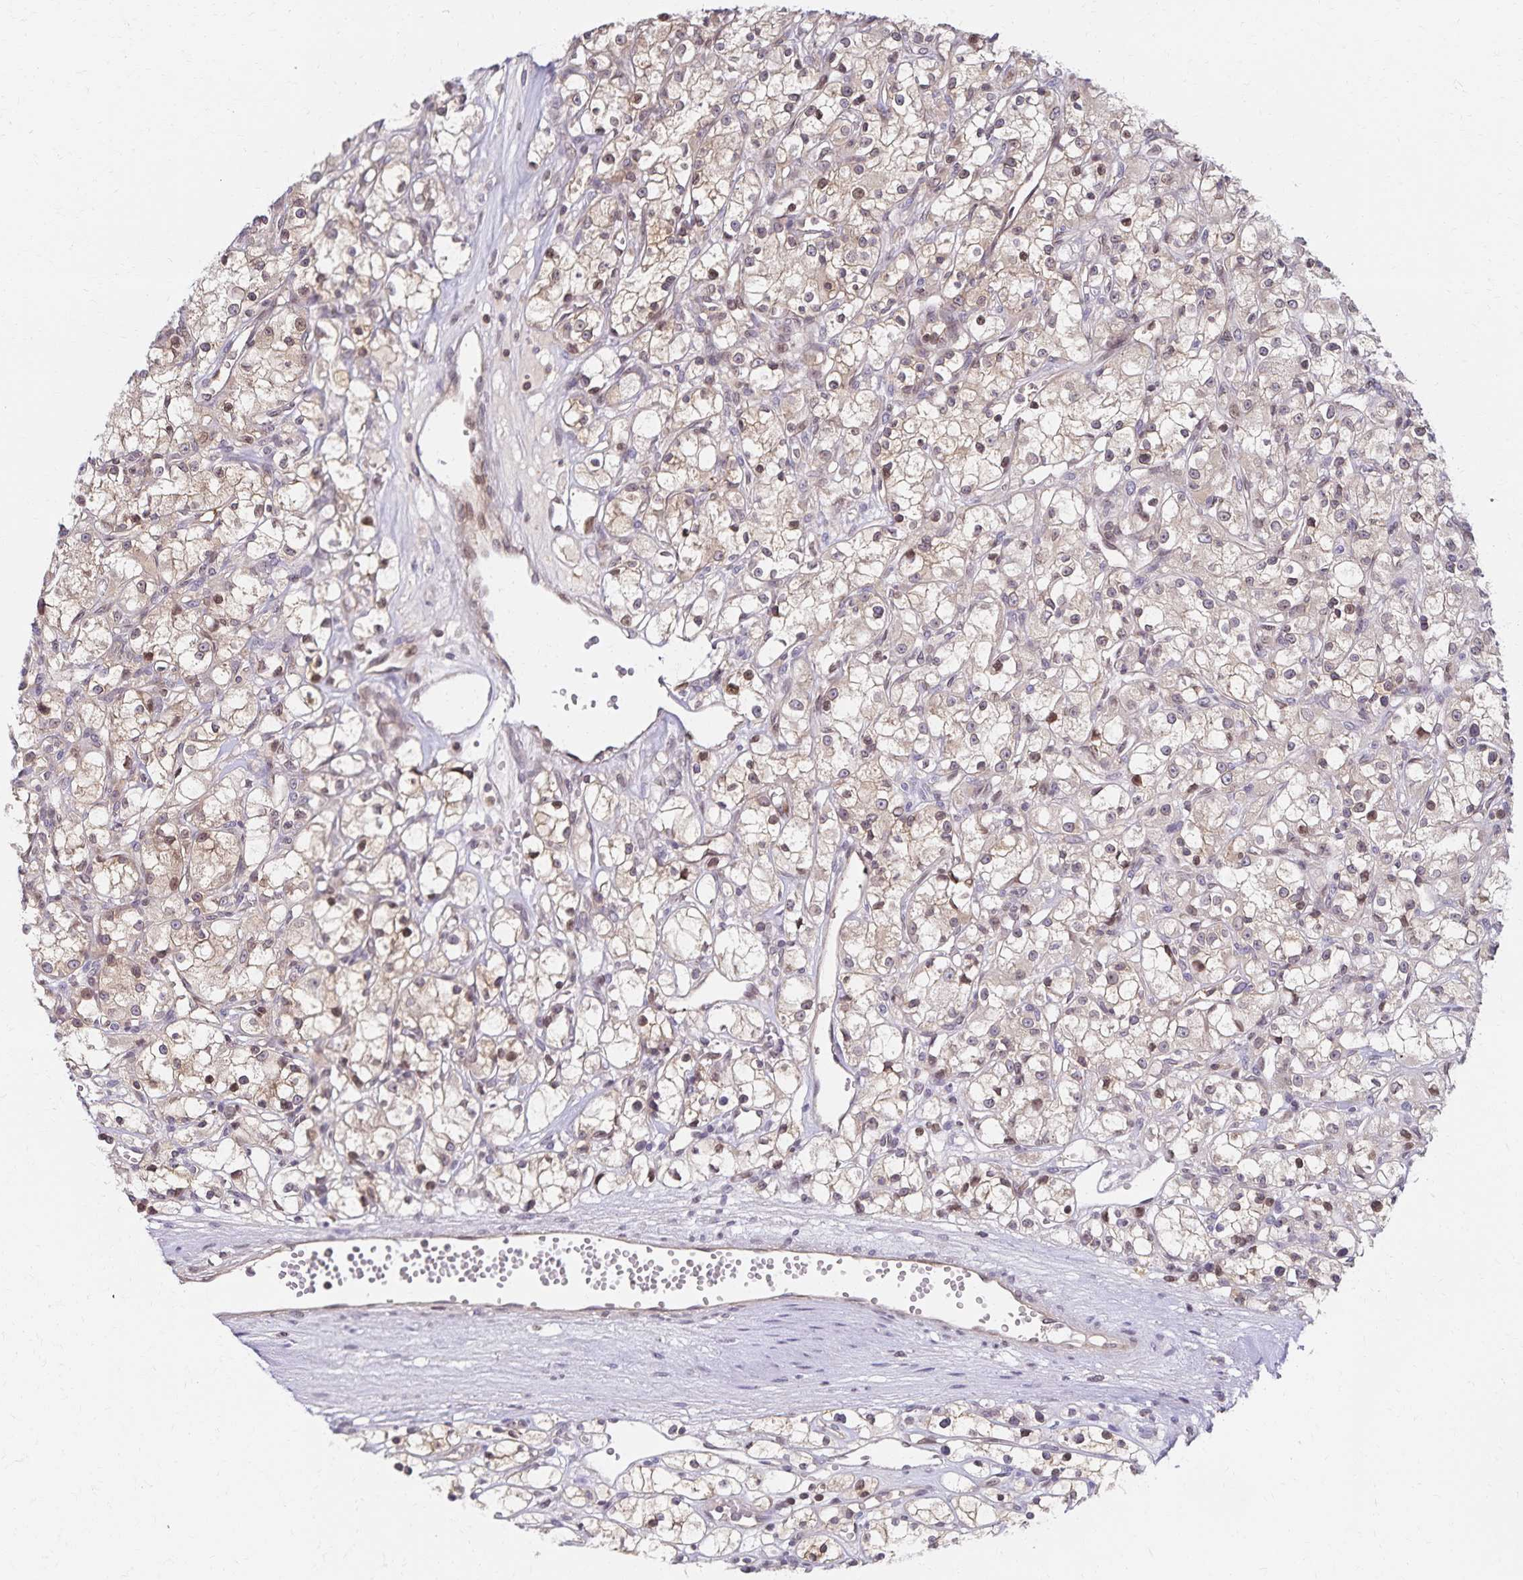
{"staining": {"intensity": "weak", "quantity": "<25%", "location": "cytoplasmic/membranous,nuclear"}, "tissue": "renal cancer", "cell_type": "Tumor cells", "image_type": "cancer", "snomed": [{"axis": "morphology", "description": "Adenocarcinoma, NOS"}, {"axis": "topography", "description": "Kidney"}], "caption": "A micrograph of human adenocarcinoma (renal) is negative for staining in tumor cells.", "gene": "RAB9B", "patient": {"sex": "female", "age": 59}}